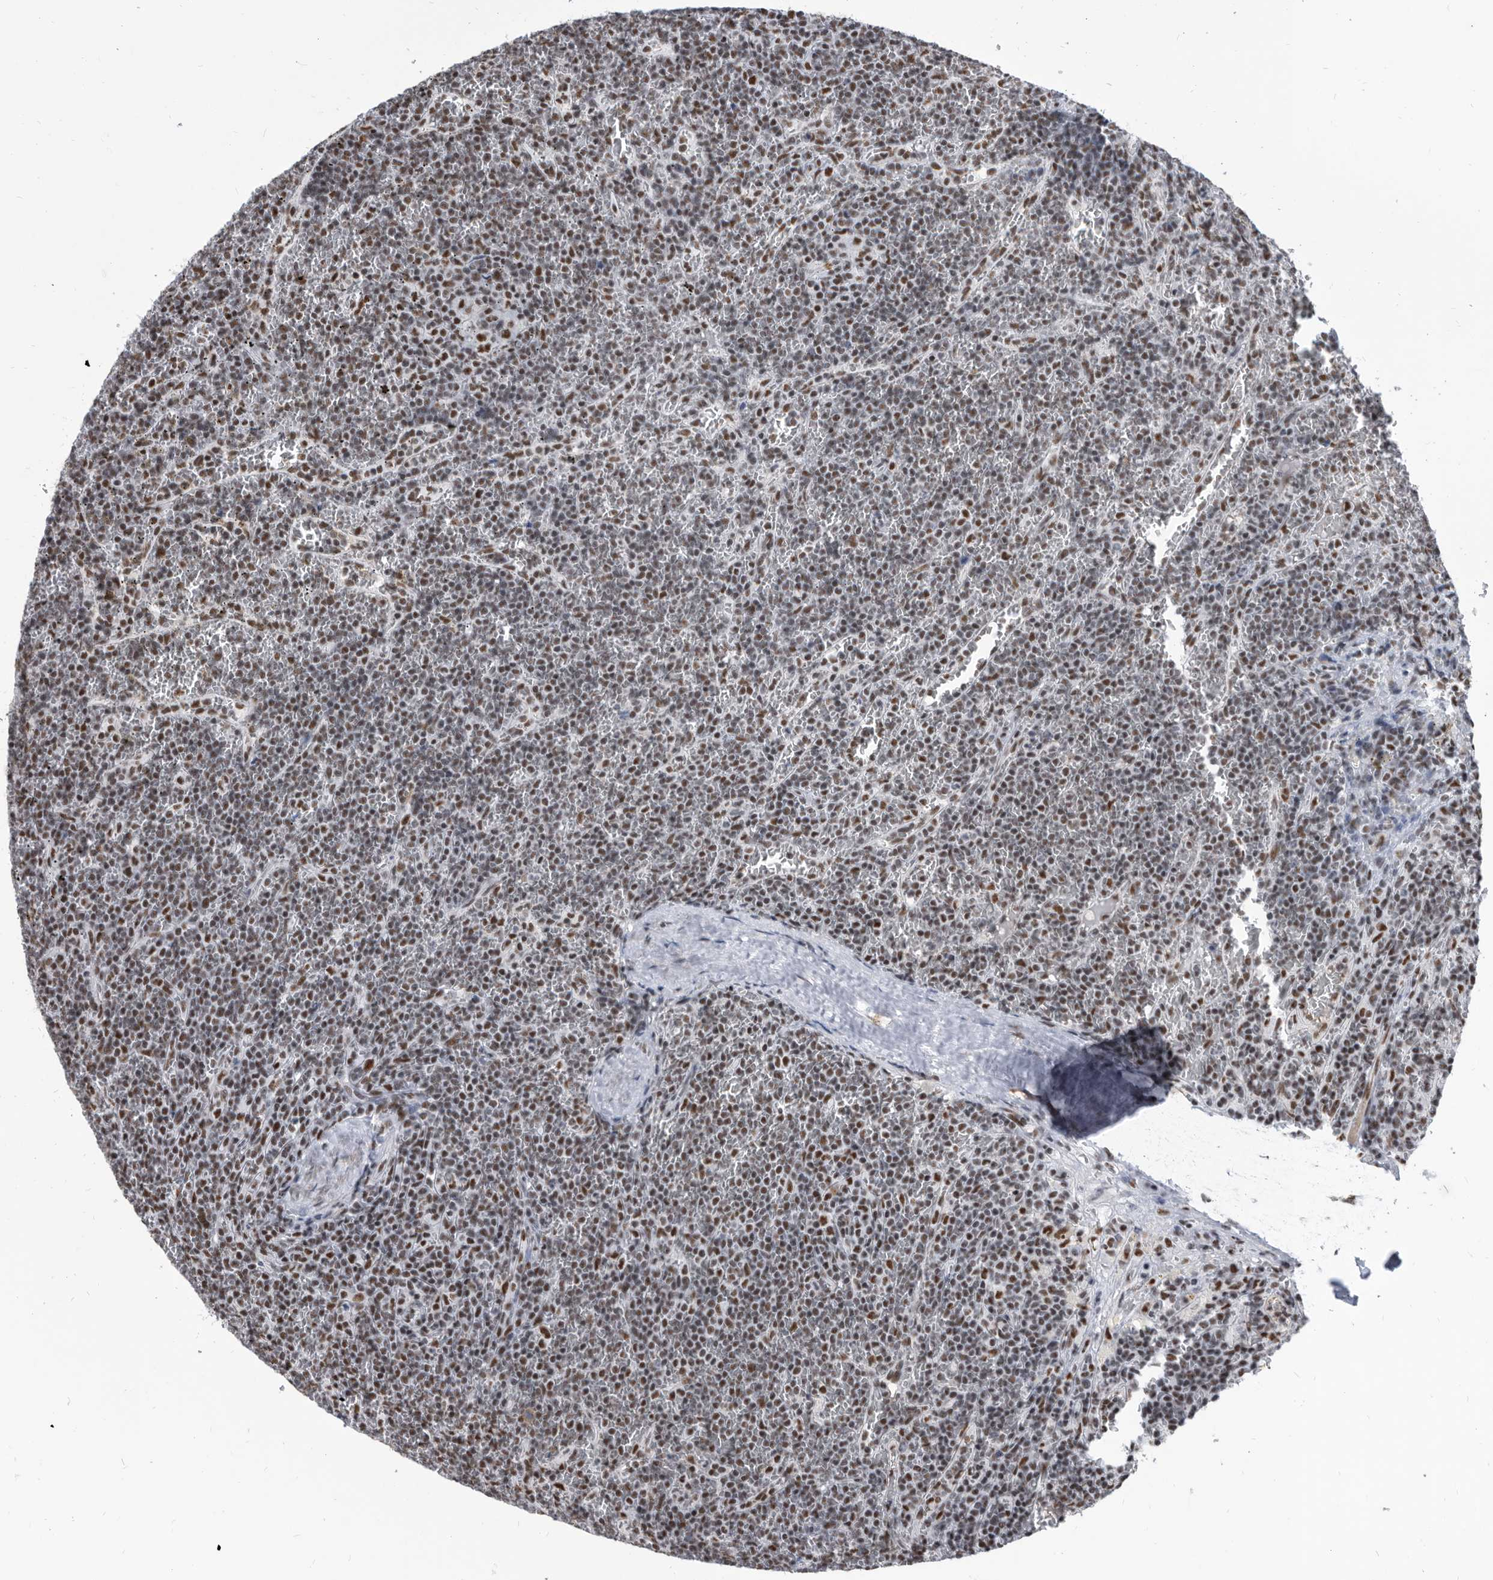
{"staining": {"intensity": "moderate", "quantity": ">75%", "location": "nuclear"}, "tissue": "lymphoma", "cell_type": "Tumor cells", "image_type": "cancer", "snomed": [{"axis": "morphology", "description": "Malignant lymphoma, non-Hodgkin's type, Low grade"}, {"axis": "topography", "description": "Spleen"}], "caption": "Low-grade malignant lymphoma, non-Hodgkin's type stained for a protein (brown) displays moderate nuclear positive positivity in about >75% of tumor cells.", "gene": "SF3A1", "patient": {"sex": "female", "age": 19}}